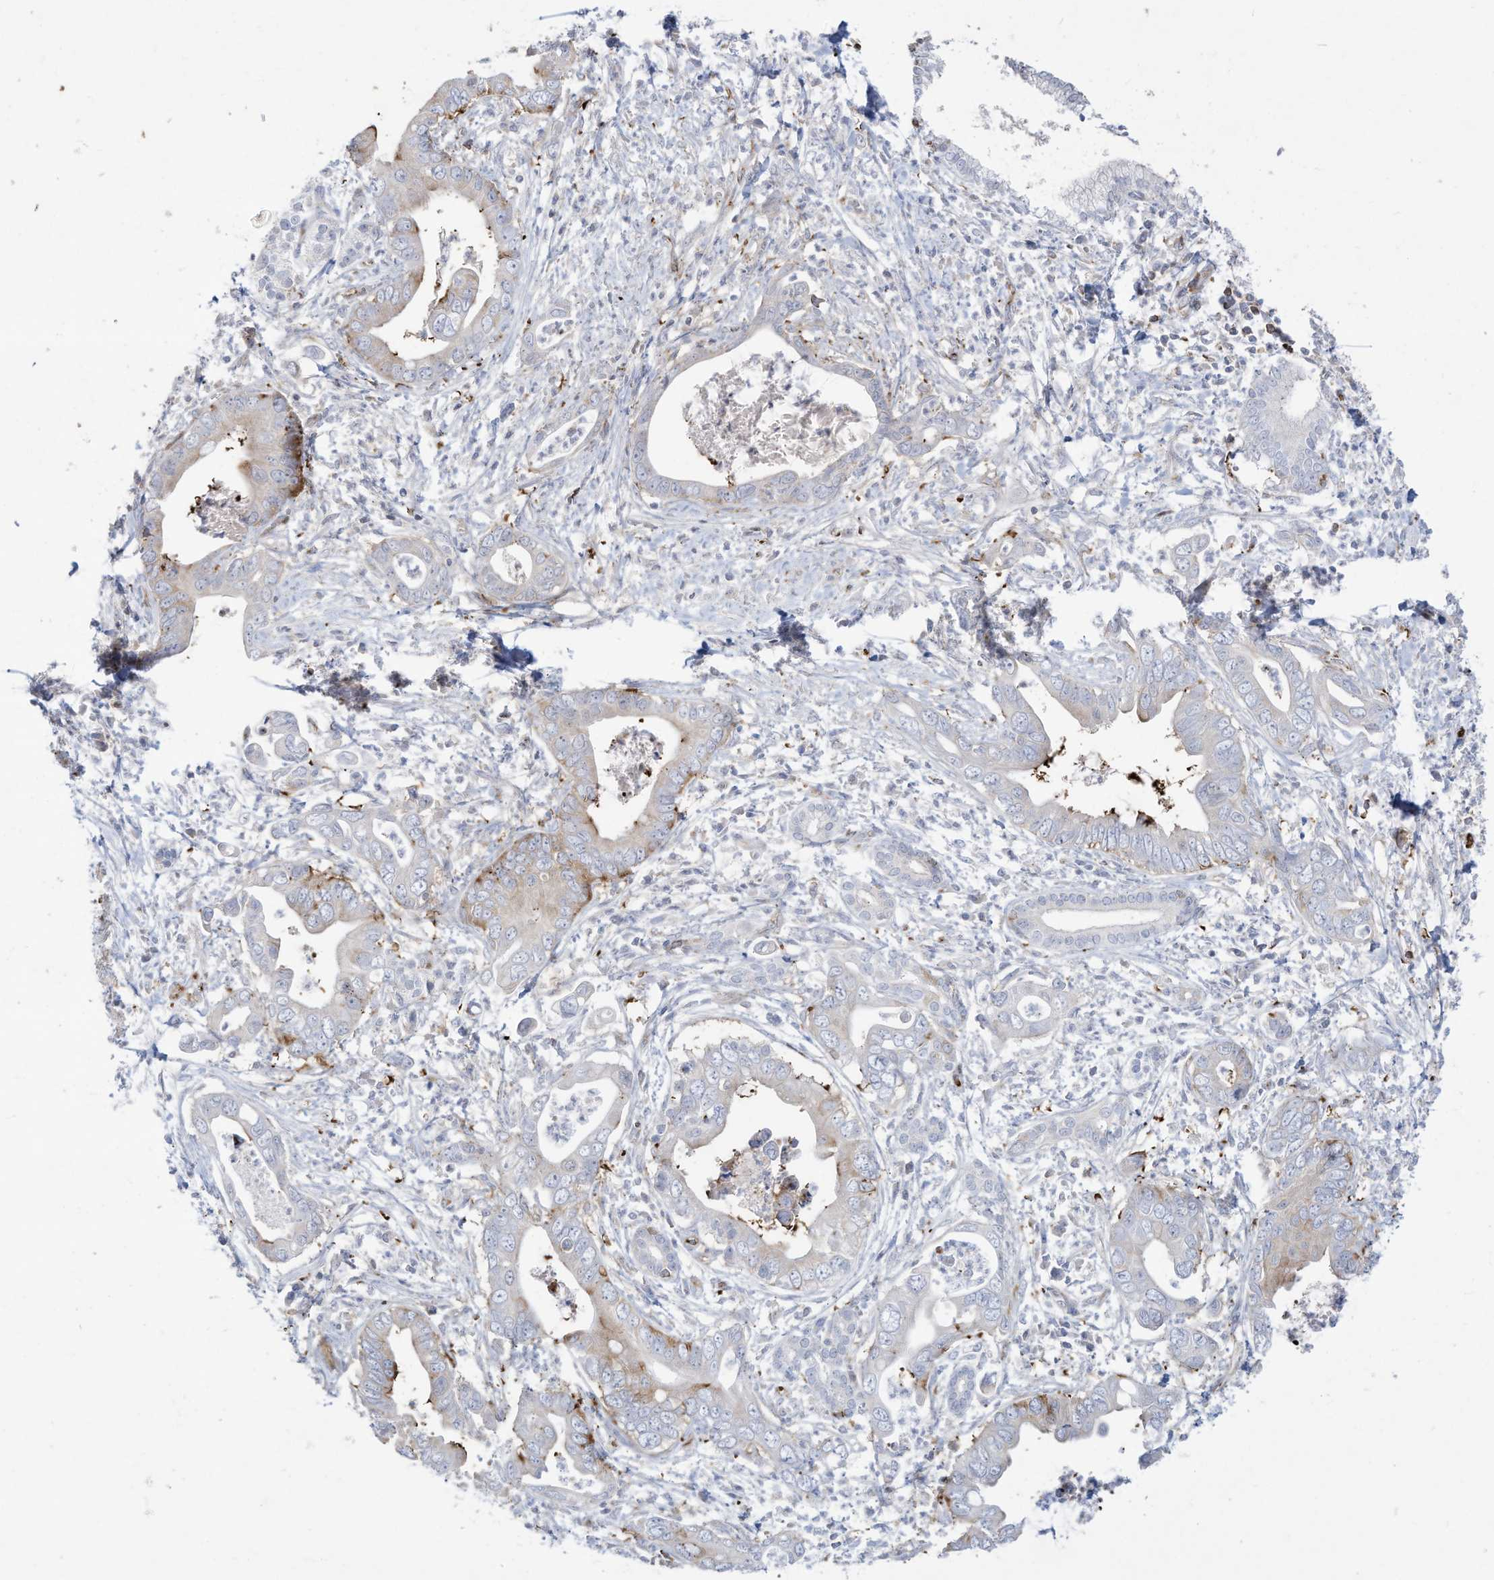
{"staining": {"intensity": "moderate", "quantity": "<25%", "location": "cytoplasmic/membranous"}, "tissue": "pancreatic cancer", "cell_type": "Tumor cells", "image_type": "cancer", "snomed": [{"axis": "morphology", "description": "Adenocarcinoma, NOS"}, {"axis": "topography", "description": "Pancreas"}], "caption": "This is a photomicrograph of immunohistochemistry (IHC) staining of pancreatic adenocarcinoma, which shows moderate staining in the cytoplasmic/membranous of tumor cells.", "gene": "THNSL2", "patient": {"sex": "male", "age": 75}}